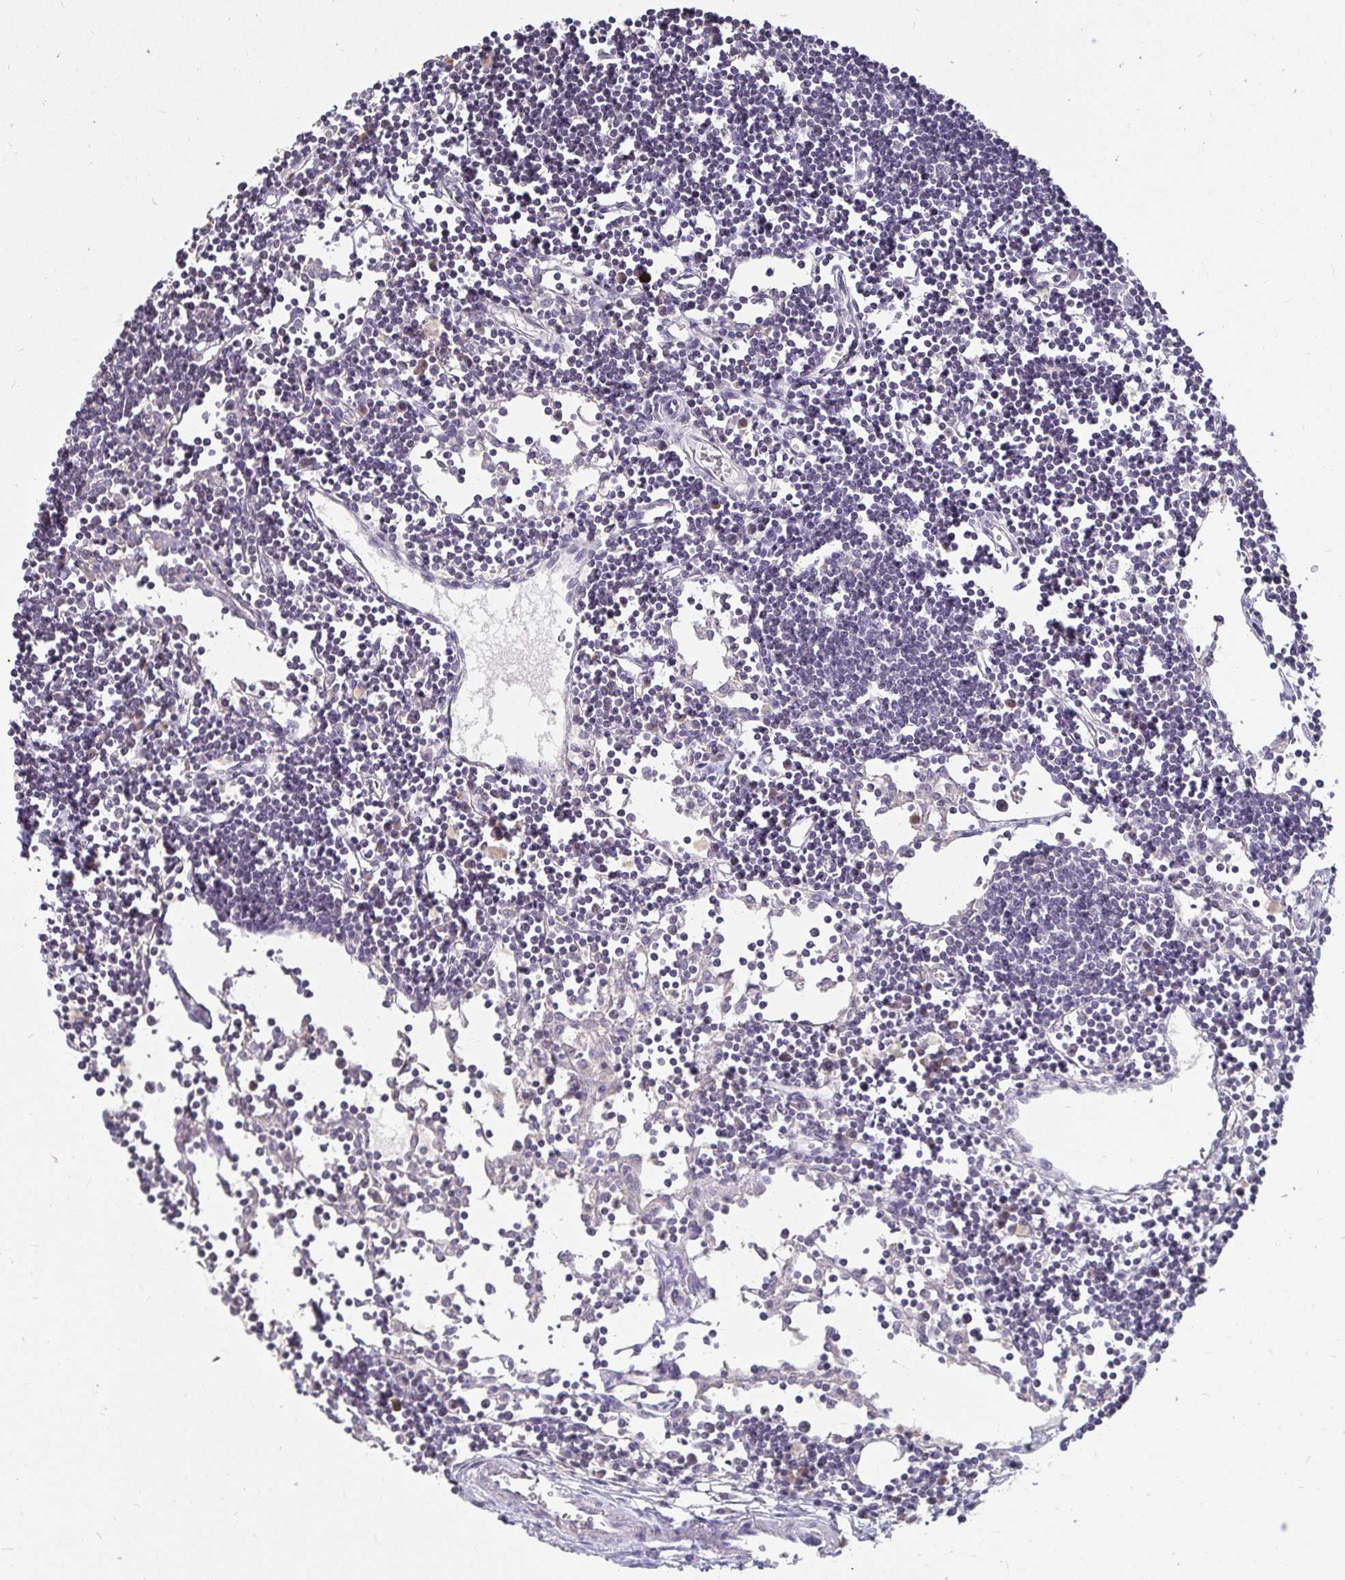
{"staining": {"intensity": "negative", "quantity": "none", "location": "none"}, "tissue": "lymph node", "cell_type": "Germinal center cells", "image_type": "normal", "snomed": [{"axis": "morphology", "description": "Normal tissue, NOS"}, {"axis": "topography", "description": "Lymph node"}], "caption": "DAB immunohistochemical staining of benign human lymph node reveals no significant expression in germinal center cells.", "gene": "ANLN", "patient": {"sex": "female", "age": 65}}